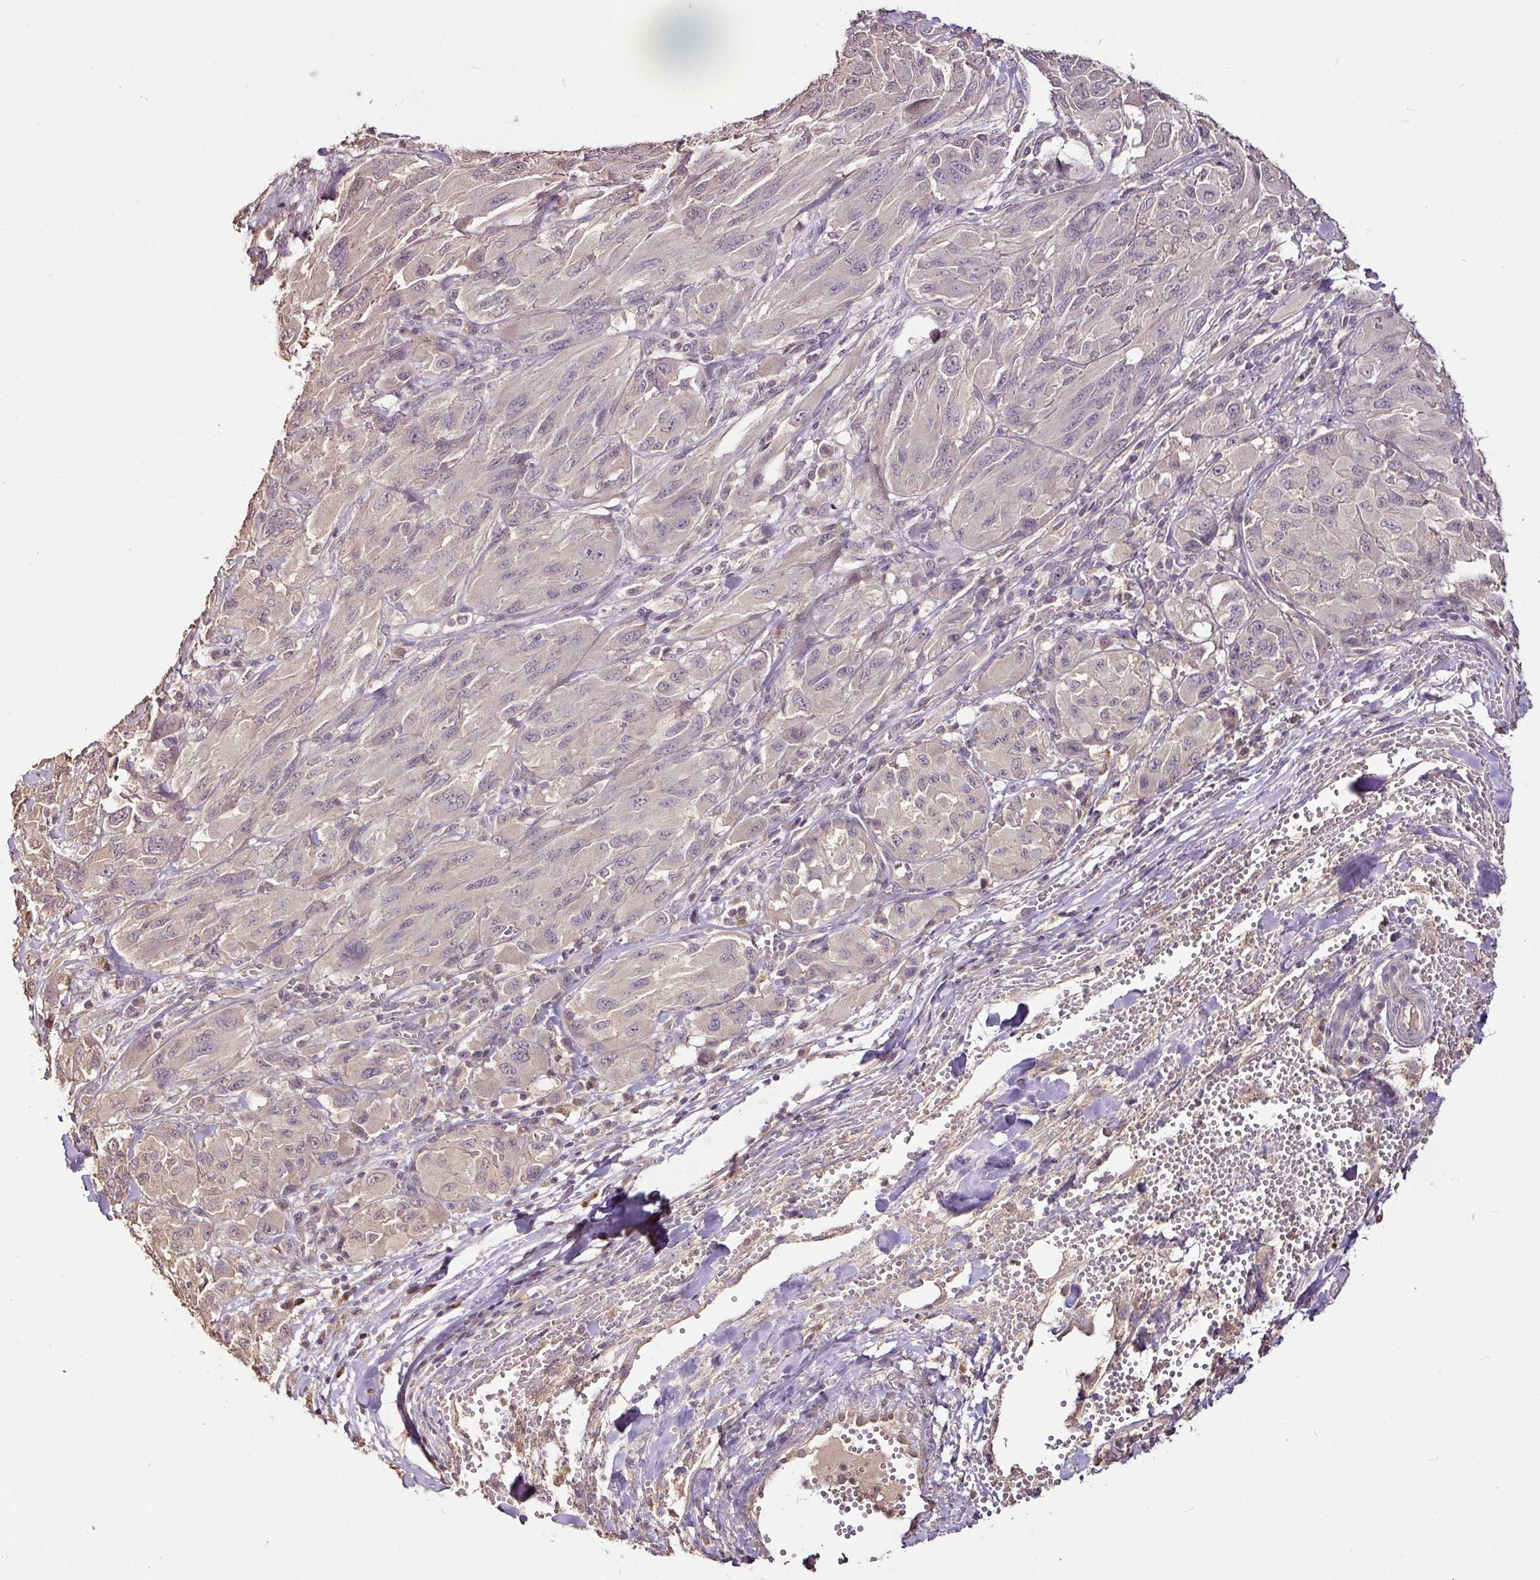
{"staining": {"intensity": "negative", "quantity": "none", "location": "none"}, "tissue": "melanoma", "cell_type": "Tumor cells", "image_type": "cancer", "snomed": [{"axis": "morphology", "description": "Malignant melanoma, NOS"}, {"axis": "topography", "description": "Skin"}], "caption": "IHC image of neoplastic tissue: human melanoma stained with DAB (3,3'-diaminobenzidine) displays no significant protein staining in tumor cells. The staining was performed using DAB (3,3'-diaminobenzidine) to visualize the protein expression in brown, while the nuclei were stained in blue with hematoxylin (Magnification: 20x).", "gene": "RPL38", "patient": {"sex": "female", "age": 91}}